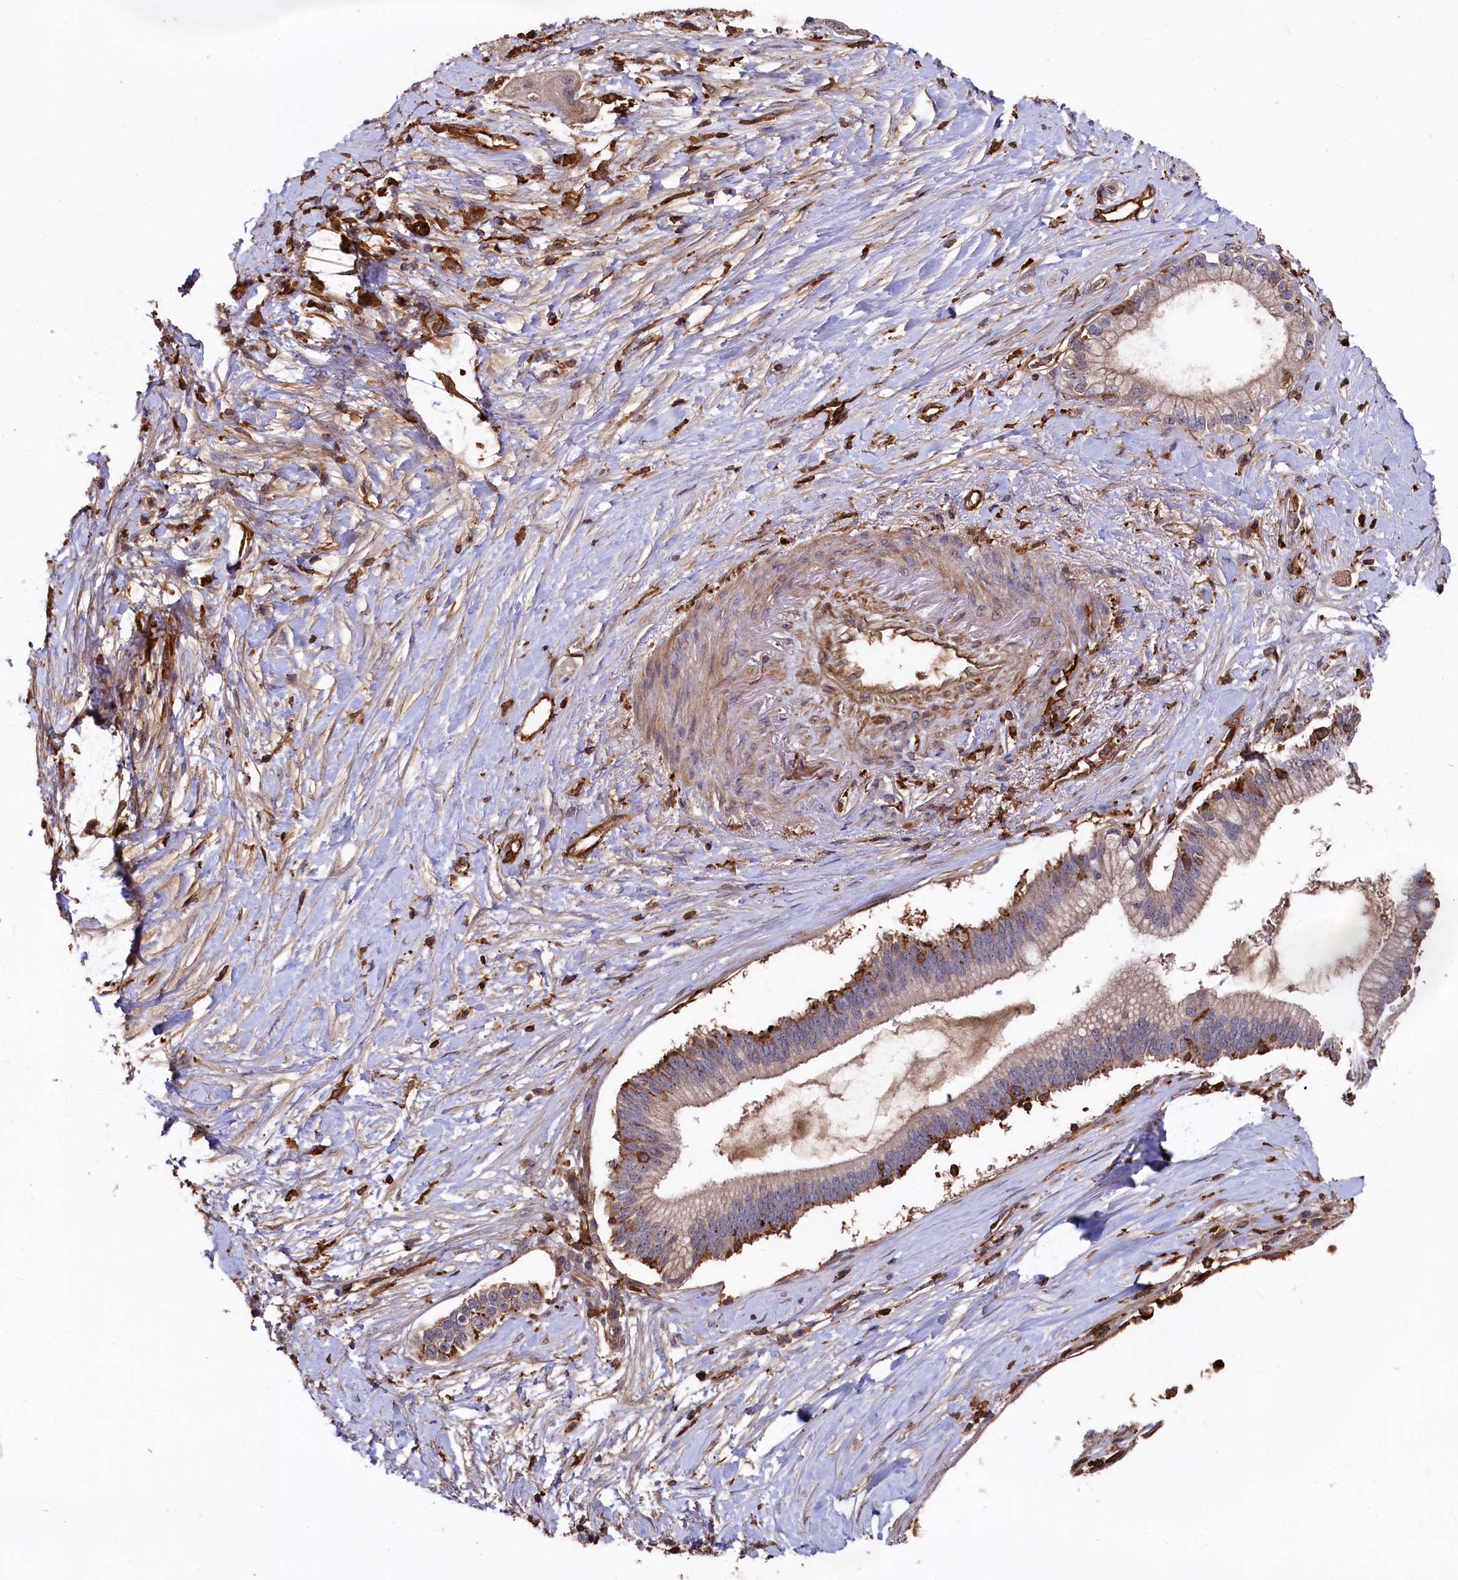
{"staining": {"intensity": "weak", "quantity": "<25%", "location": "cytoplasmic/membranous"}, "tissue": "pancreatic cancer", "cell_type": "Tumor cells", "image_type": "cancer", "snomed": [{"axis": "morphology", "description": "Adenocarcinoma, NOS"}, {"axis": "topography", "description": "Pancreas"}], "caption": "High power microscopy photomicrograph of an immunohistochemistry (IHC) micrograph of adenocarcinoma (pancreatic), revealing no significant staining in tumor cells. (DAB (3,3'-diaminobenzidine) IHC, high magnification).", "gene": "PLEKHO2", "patient": {"sex": "male", "age": 68}}